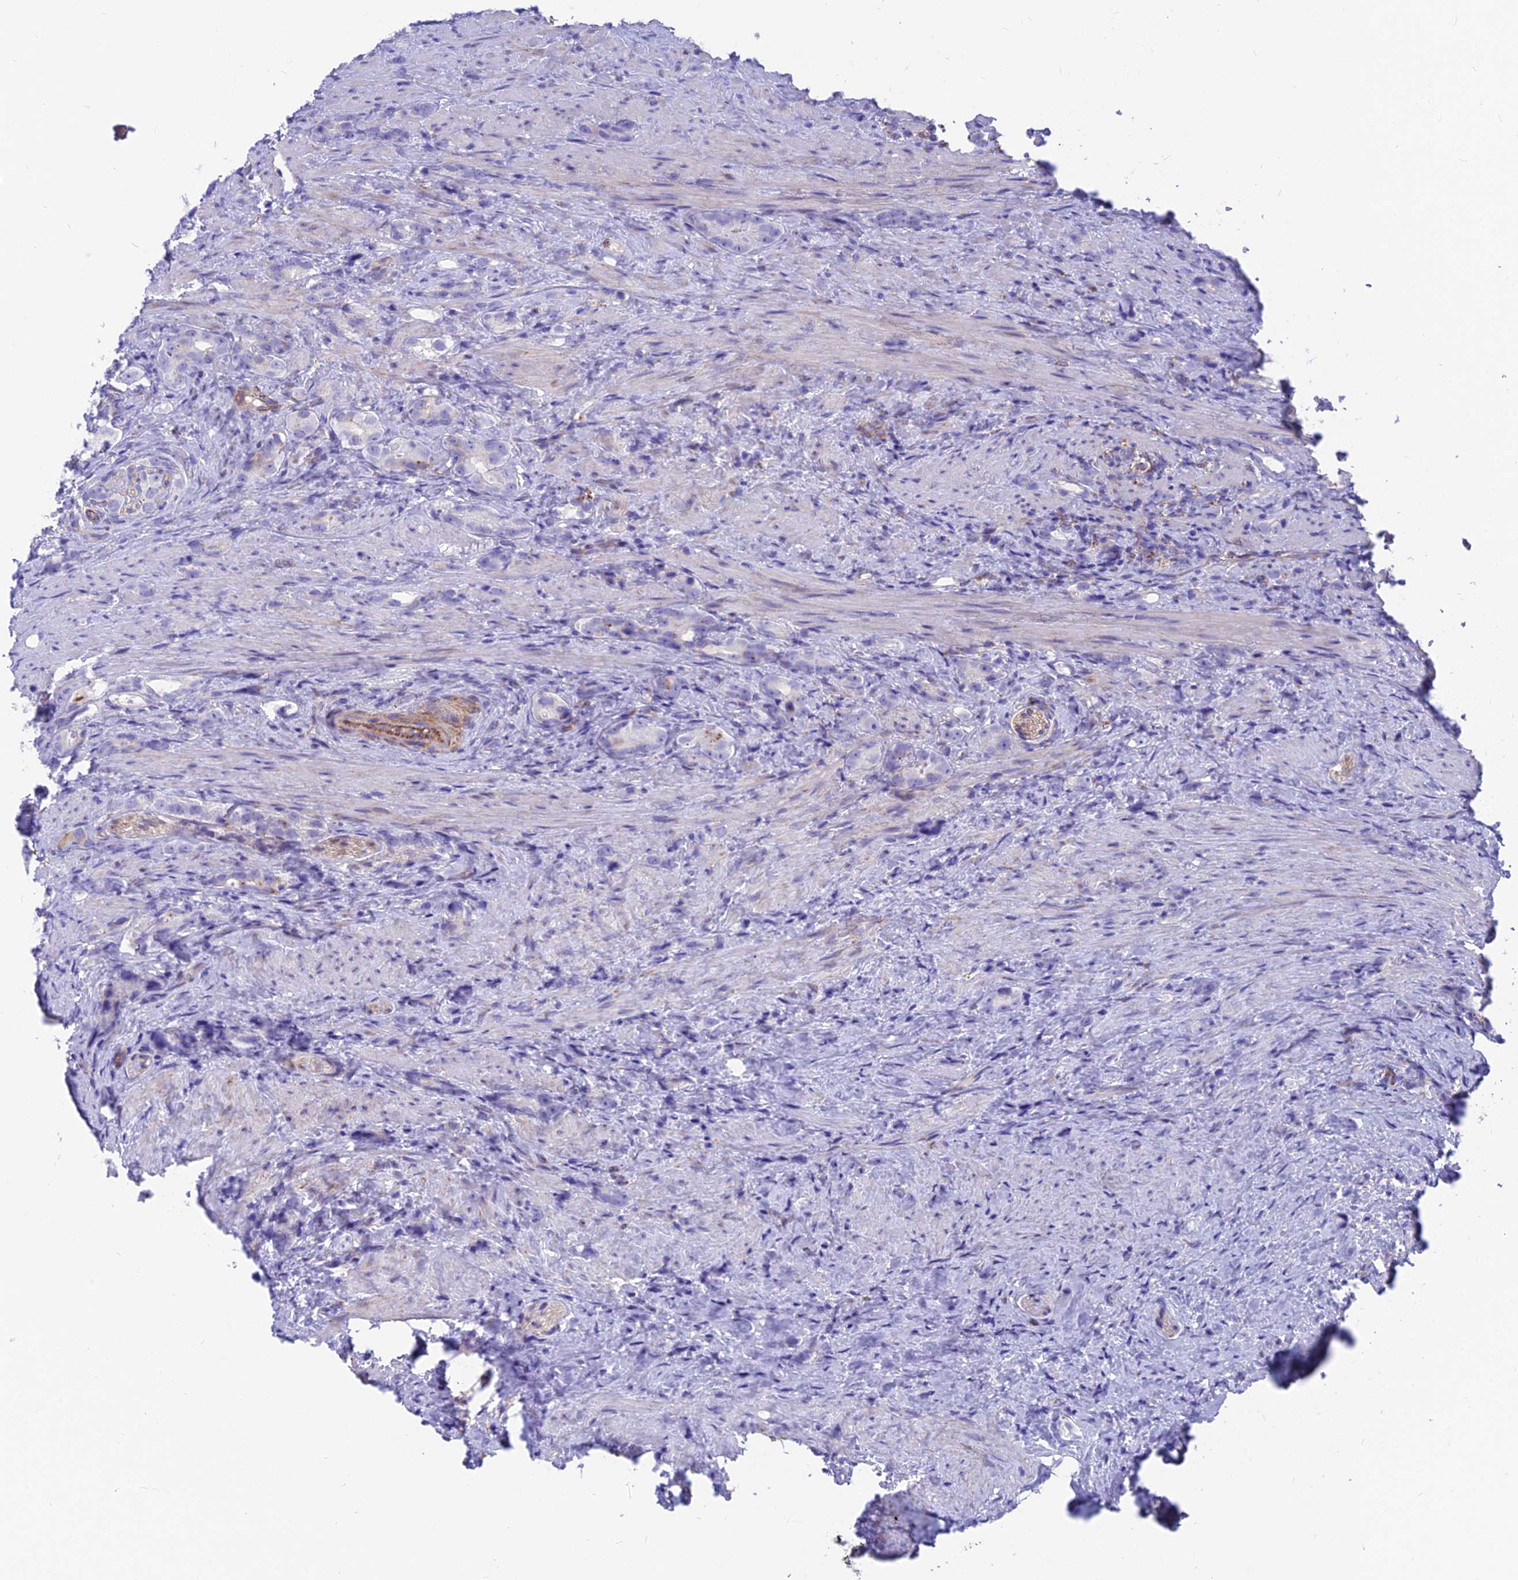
{"staining": {"intensity": "negative", "quantity": "none", "location": "none"}, "tissue": "prostate cancer", "cell_type": "Tumor cells", "image_type": "cancer", "snomed": [{"axis": "morphology", "description": "Adenocarcinoma, High grade"}, {"axis": "topography", "description": "Prostate"}], "caption": "This histopathology image is of adenocarcinoma (high-grade) (prostate) stained with immunohistochemistry (IHC) to label a protein in brown with the nuclei are counter-stained blue. There is no expression in tumor cells.", "gene": "TIGD6", "patient": {"sex": "male", "age": 63}}